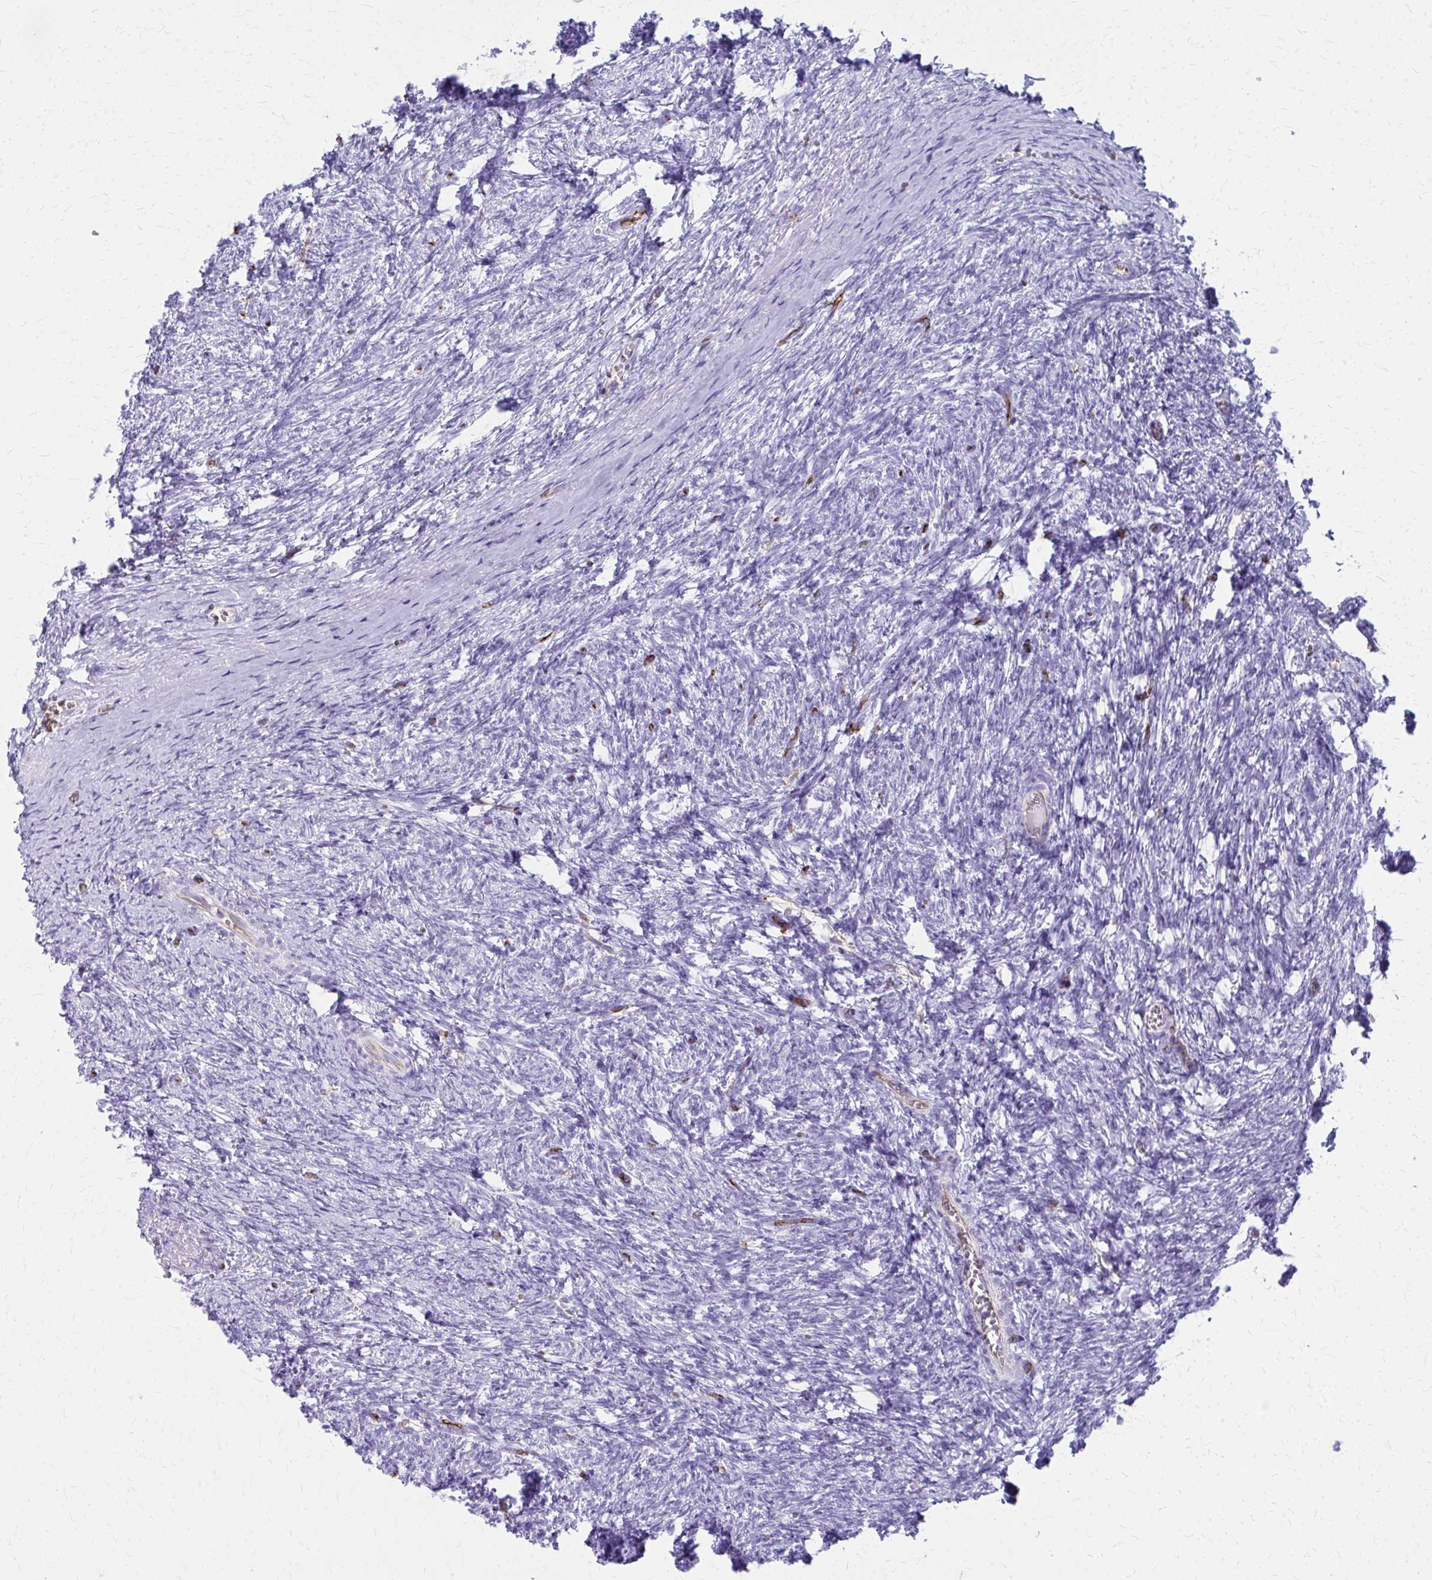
{"staining": {"intensity": "negative", "quantity": "none", "location": "none"}, "tissue": "ovary", "cell_type": "Follicle cells", "image_type": "normal", "snomed": [{"axis": "morphology", "description": "Normal tissue, NOS"}, {"axis": "topography", "description": "Ovary"}], "caption": "Human ovary stained for a protein using IHC reveals no expression in follicle cells.", "gene": "TPSG1", "patient": {"sex": "female", "age": 41}}